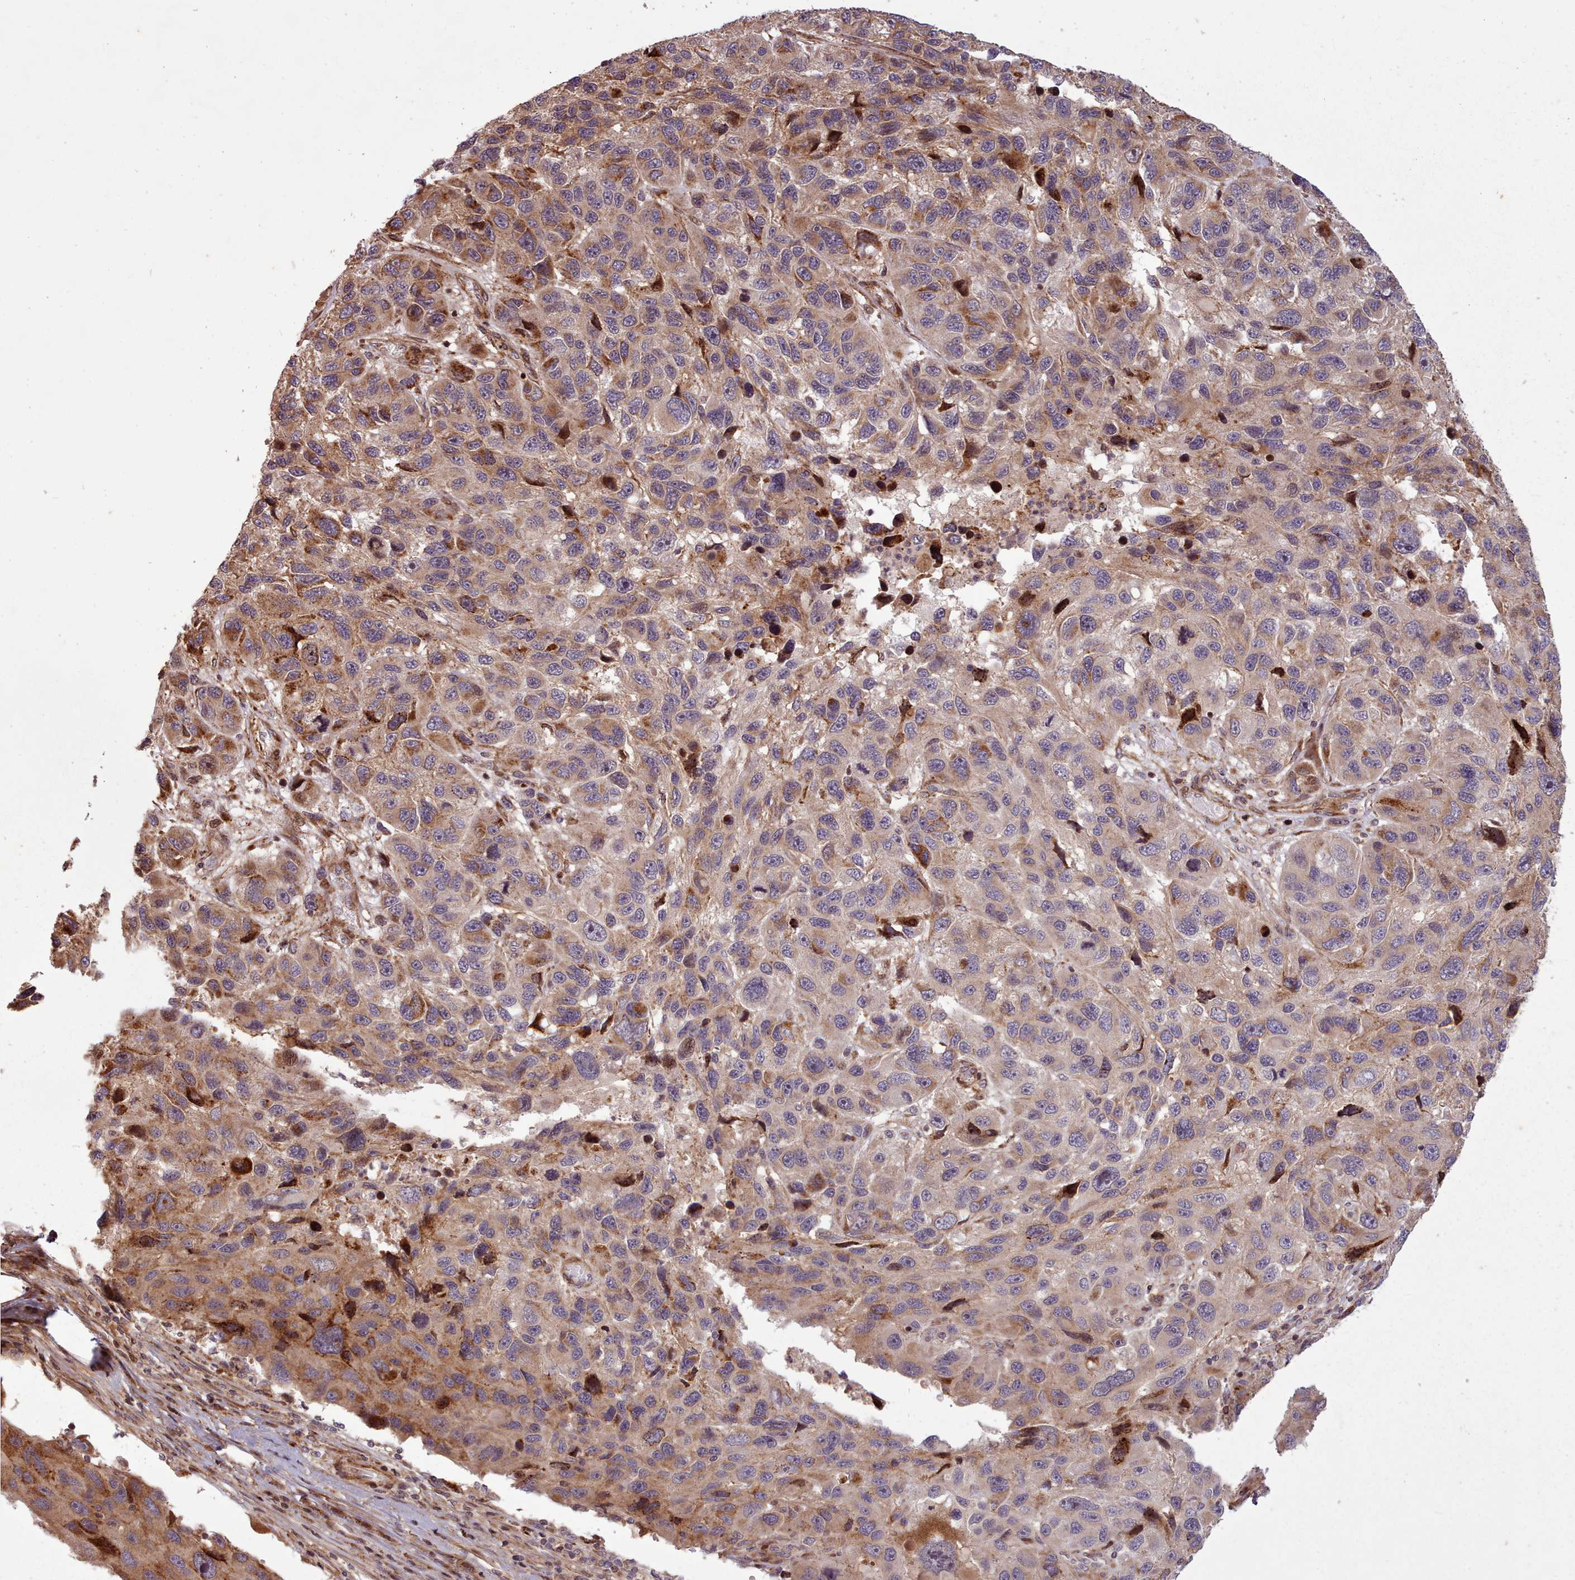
{"staining": {"intensity": "moderate", "quantity": "<25%", "location": "cytoplasmic/membranous"}, "tissue": "melanoma", "cell_type": "Tumor cells", "image_type": "cancer", "snomed": [{"axis": "morphology", "description": "Malignant melanoma, NOS"}, {"axis": "topography", "description": "Skin"}], "caption": "Immunohistochemical staining of melanoma demonstrates low levels of moderate cytoplasmic/membranous protein expression in approximately <25% of tumor cells. (DAB = brown stain, brightfield microscopy at high magnification).", "gene": "NLRP7", "patient": {"sex": "male", "age": 53}}